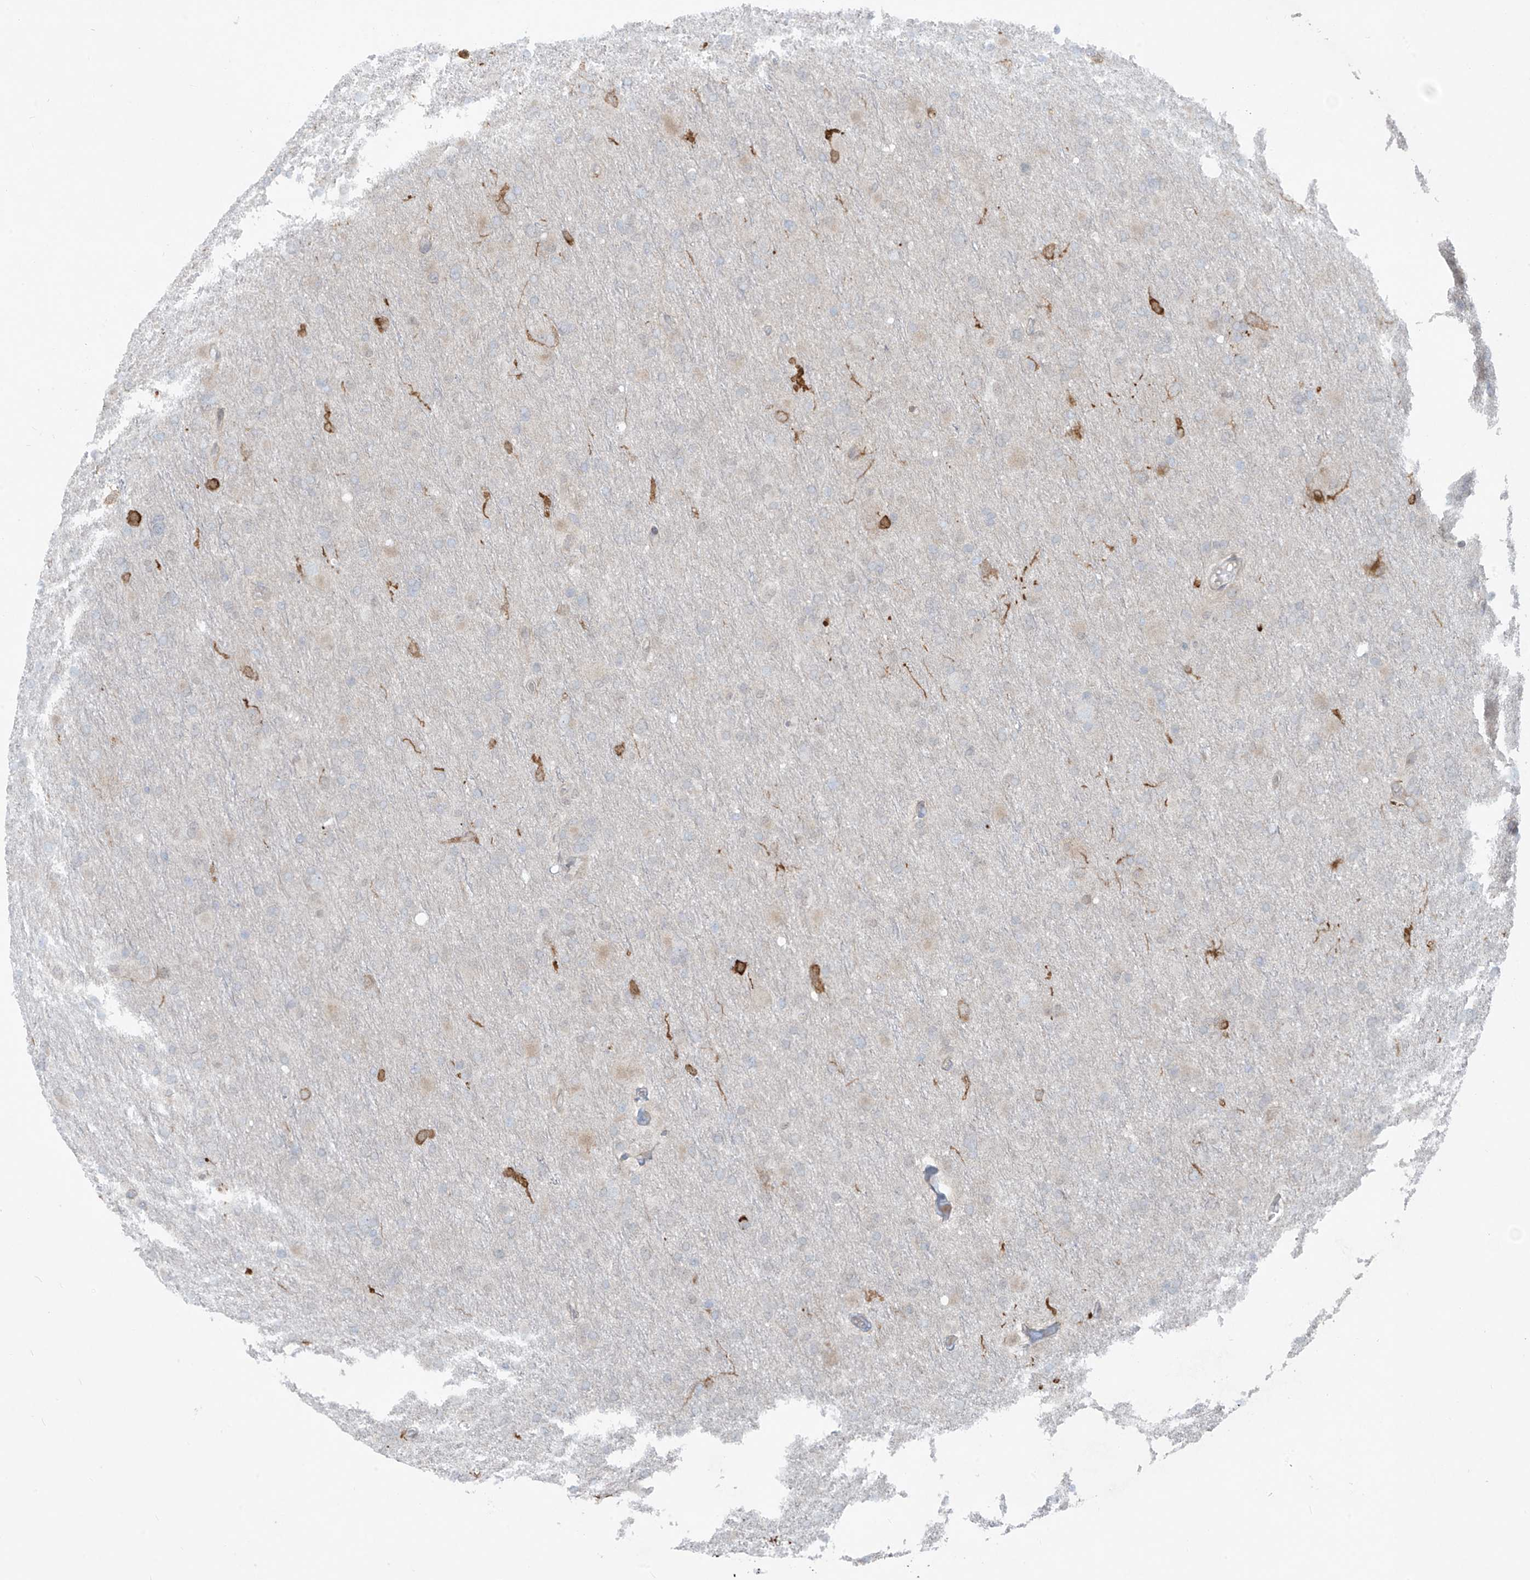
{"staining": {"intensity": "negative", "quantity": "none", "location": "none"}, "tissue": "glioma", "cell_type": "Tumor cells", "image_type": "cancer", "snomed": [{"axis": "morphology", "description": "Glioma, malignant, High grade"}, {"axis": "topography", "description": "Cerebral cortex"}], "caption": "Human malignant glioma (high-grade) stained for a protein using immunohistochemistry displays no expression in tumor cells.", "gene": "PPAT", "patient": {"sex": "female", "age": 36}}